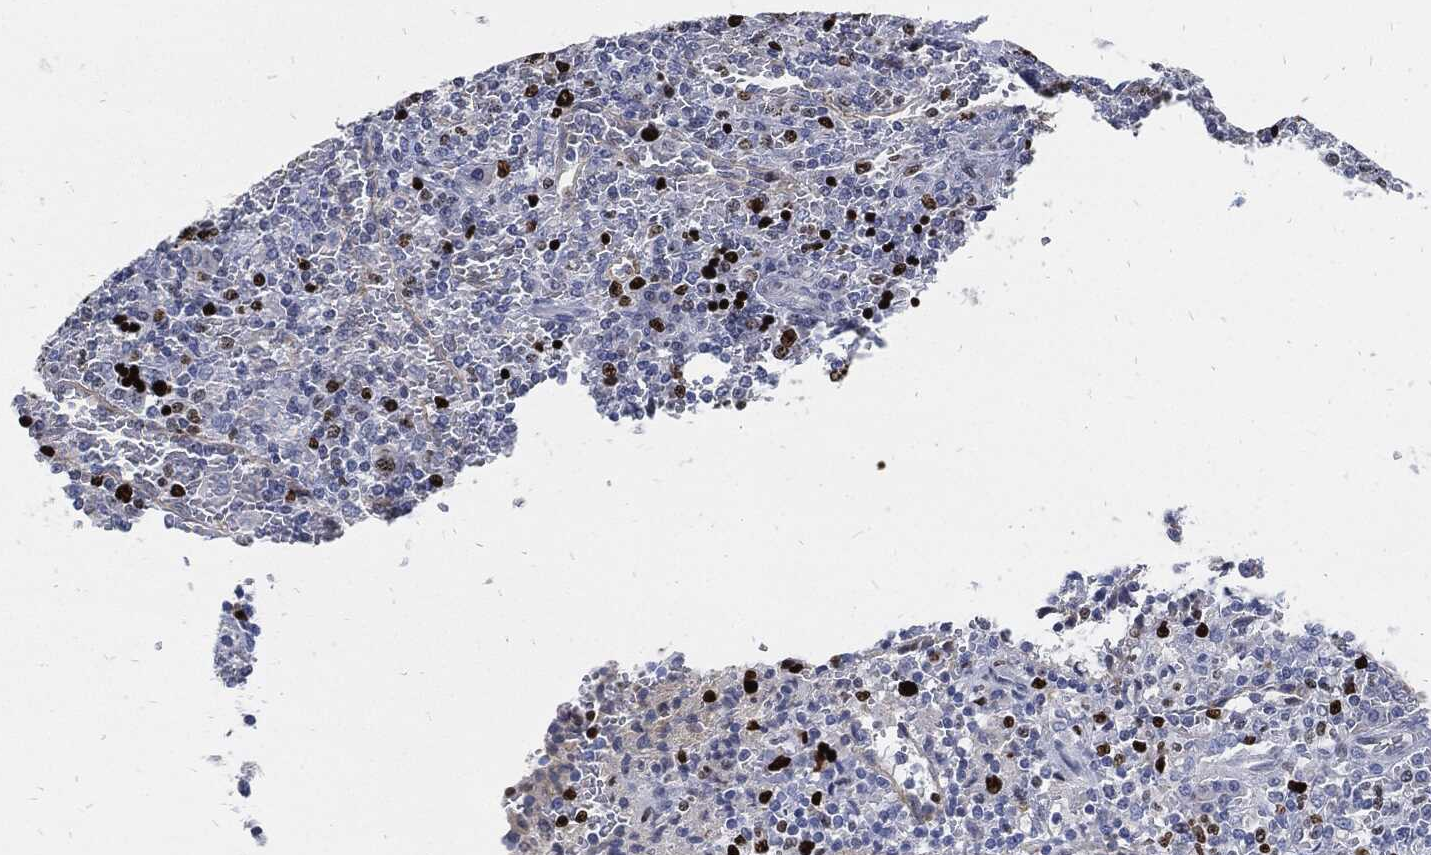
{"staining": {"intensity": "strong", "quantity": "<25%", "location": "nuclear"}, "tissue": "lymphoma", "cell_type": "Tumor cells", "image_type": "cancer", "snomed": [{"axis": "morphology", "description": "Malignant lymphoma, non-Hodgkin's type, Low grade"}, {"axis": "topography", "description": "Spleen"}], "caption": "The image exhibits a brown stain indicating the presence of a protein in the nuclear of tumor cells in low-grade malignant lymphoma, non-Hodgkin's type.", "gene": "MKI67", "patient": {"sex": "male", "age": 62}}